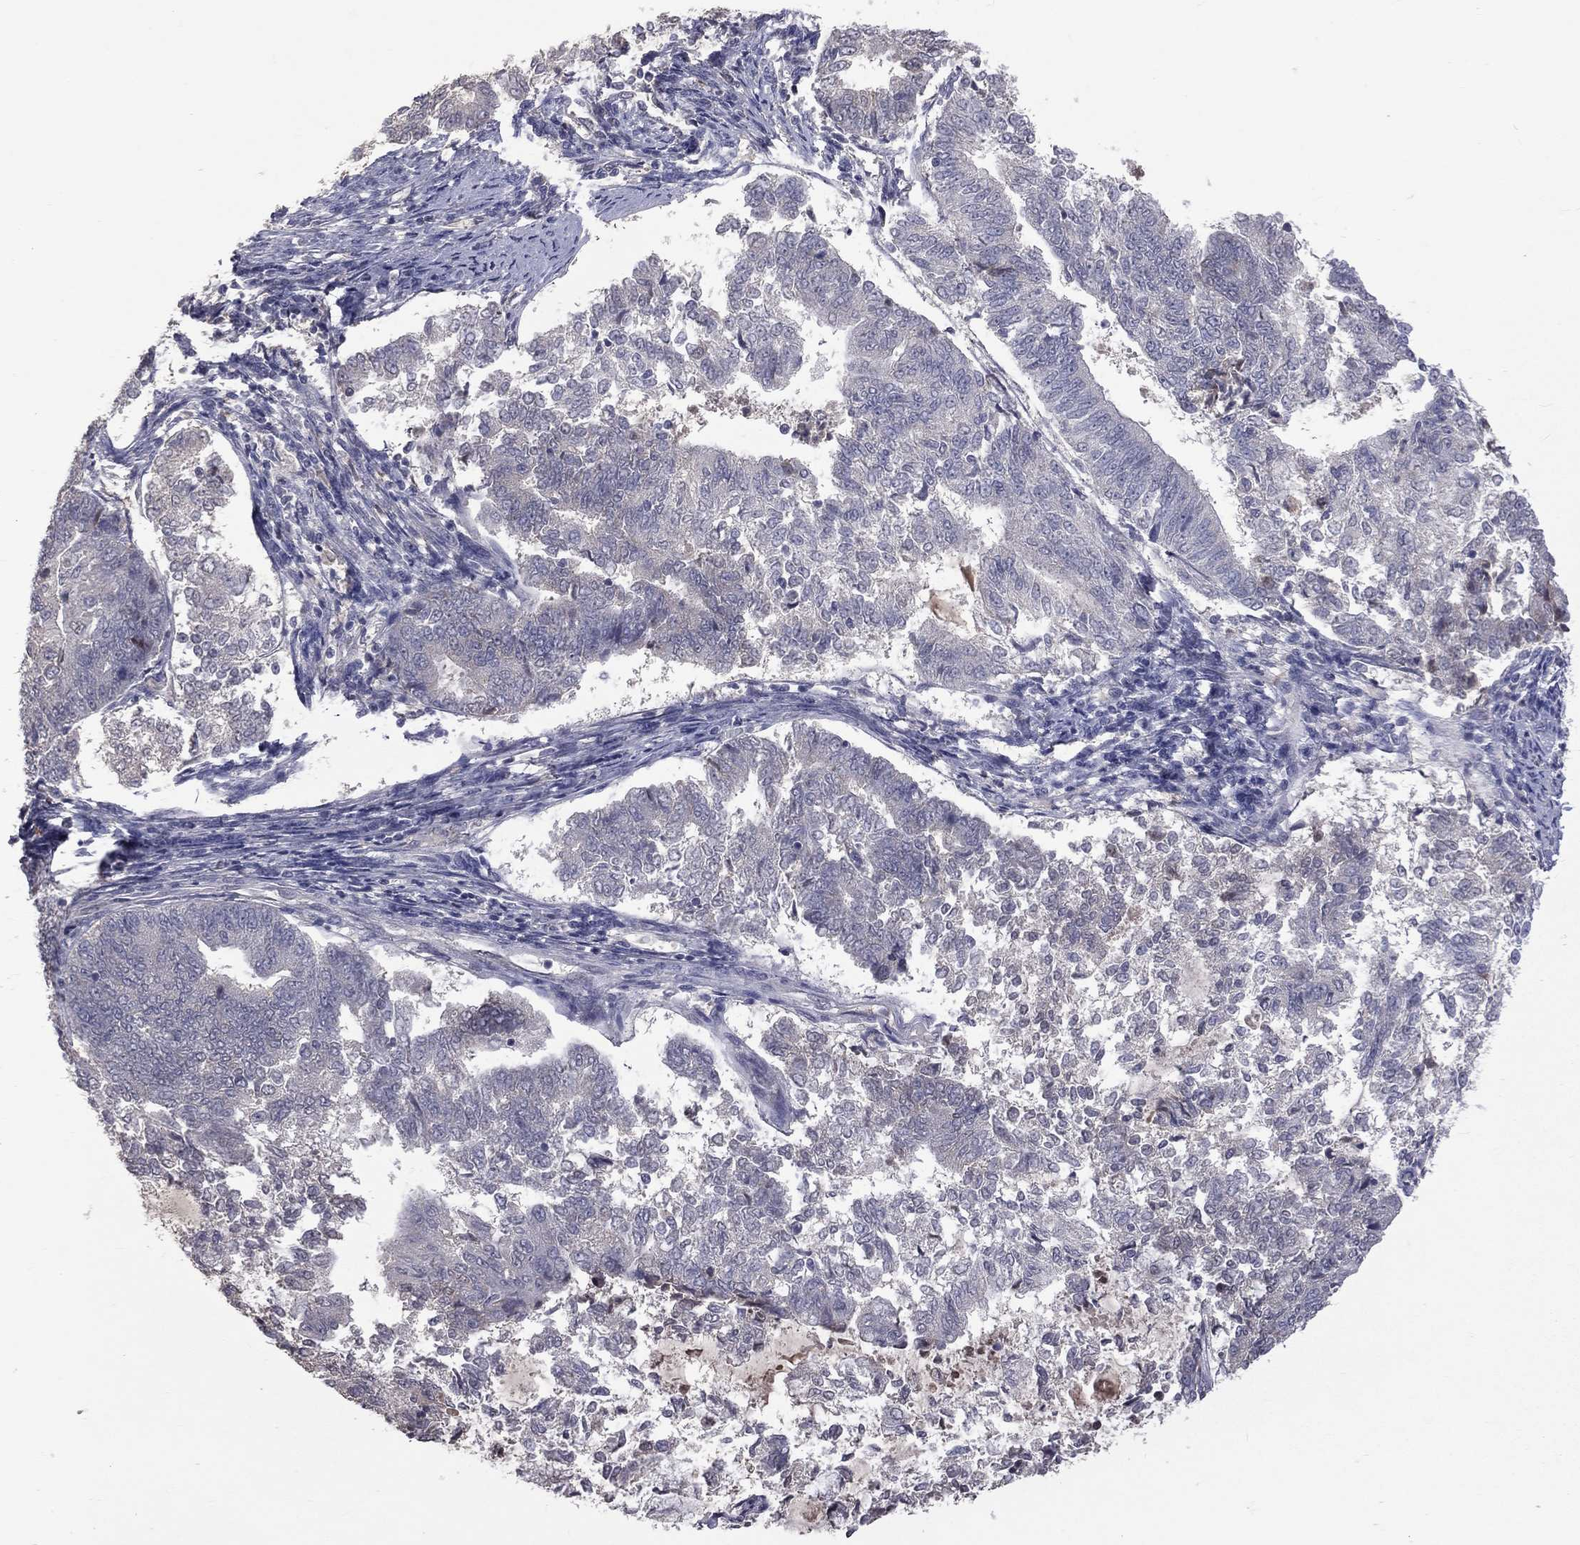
{"staining": {"intensity": "negative", "quantity": "none", "location": "none"}, "tissue": "endometrial cancer", "cell_type": "Tumor cells", "image_type": "cancer", "snomed": [{"axis": "morphology", "description": "Adenocarcinoma, NOS"}, {"axis": "topography", "description": "Endometrium"}], "caption": "Immunohistochemical staining of human adenocarcinoma (endometrial) demonstrates no significant expression in tumor cells. (Stains: DAB immunohistochemistry with hematoxylin counter stain, Microscopy: brightfield microscopy at high magnification).", "gene": "DSG4", "patient": {"sex": "female", "age": 65}}